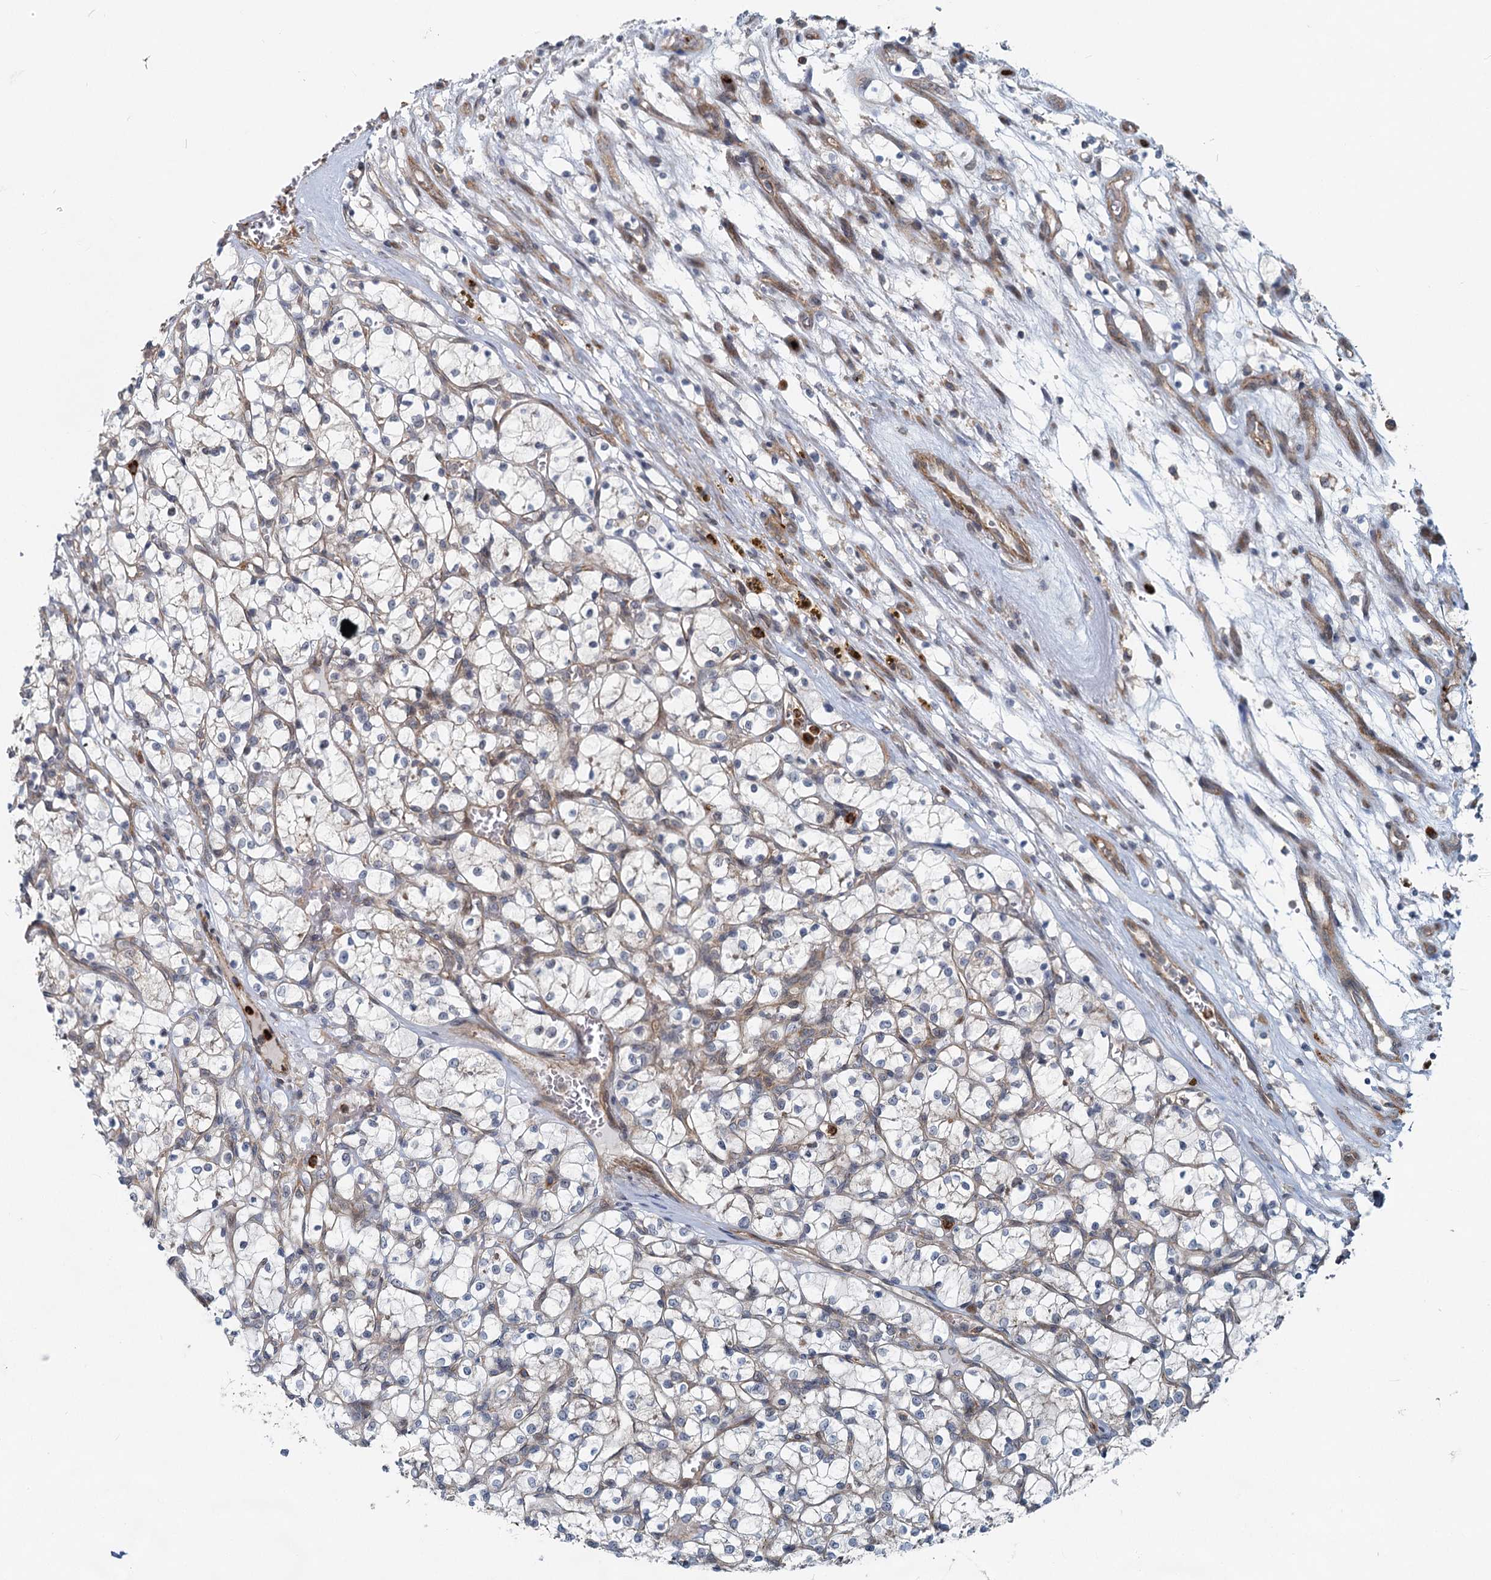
{"staining": {"intensity": "negative", "quantity": "none", "location": "none"}, "tissue": "renal cancer", "cell_type": "Tumor cells", "image_type": "cancer", "snomed": [{"axis": "morphology", "description": "Adenocarcinoma, NOS"}, {"axis": "topography", "description": "Kidney"}], "caption": "Renal cancer (adenocarcinoma) stained for a protein using immunohistochemistry (IHC) shows no staining tumor cells.", "gene": "ADCY2", "patient": {"sex": "female", "age": 69}}